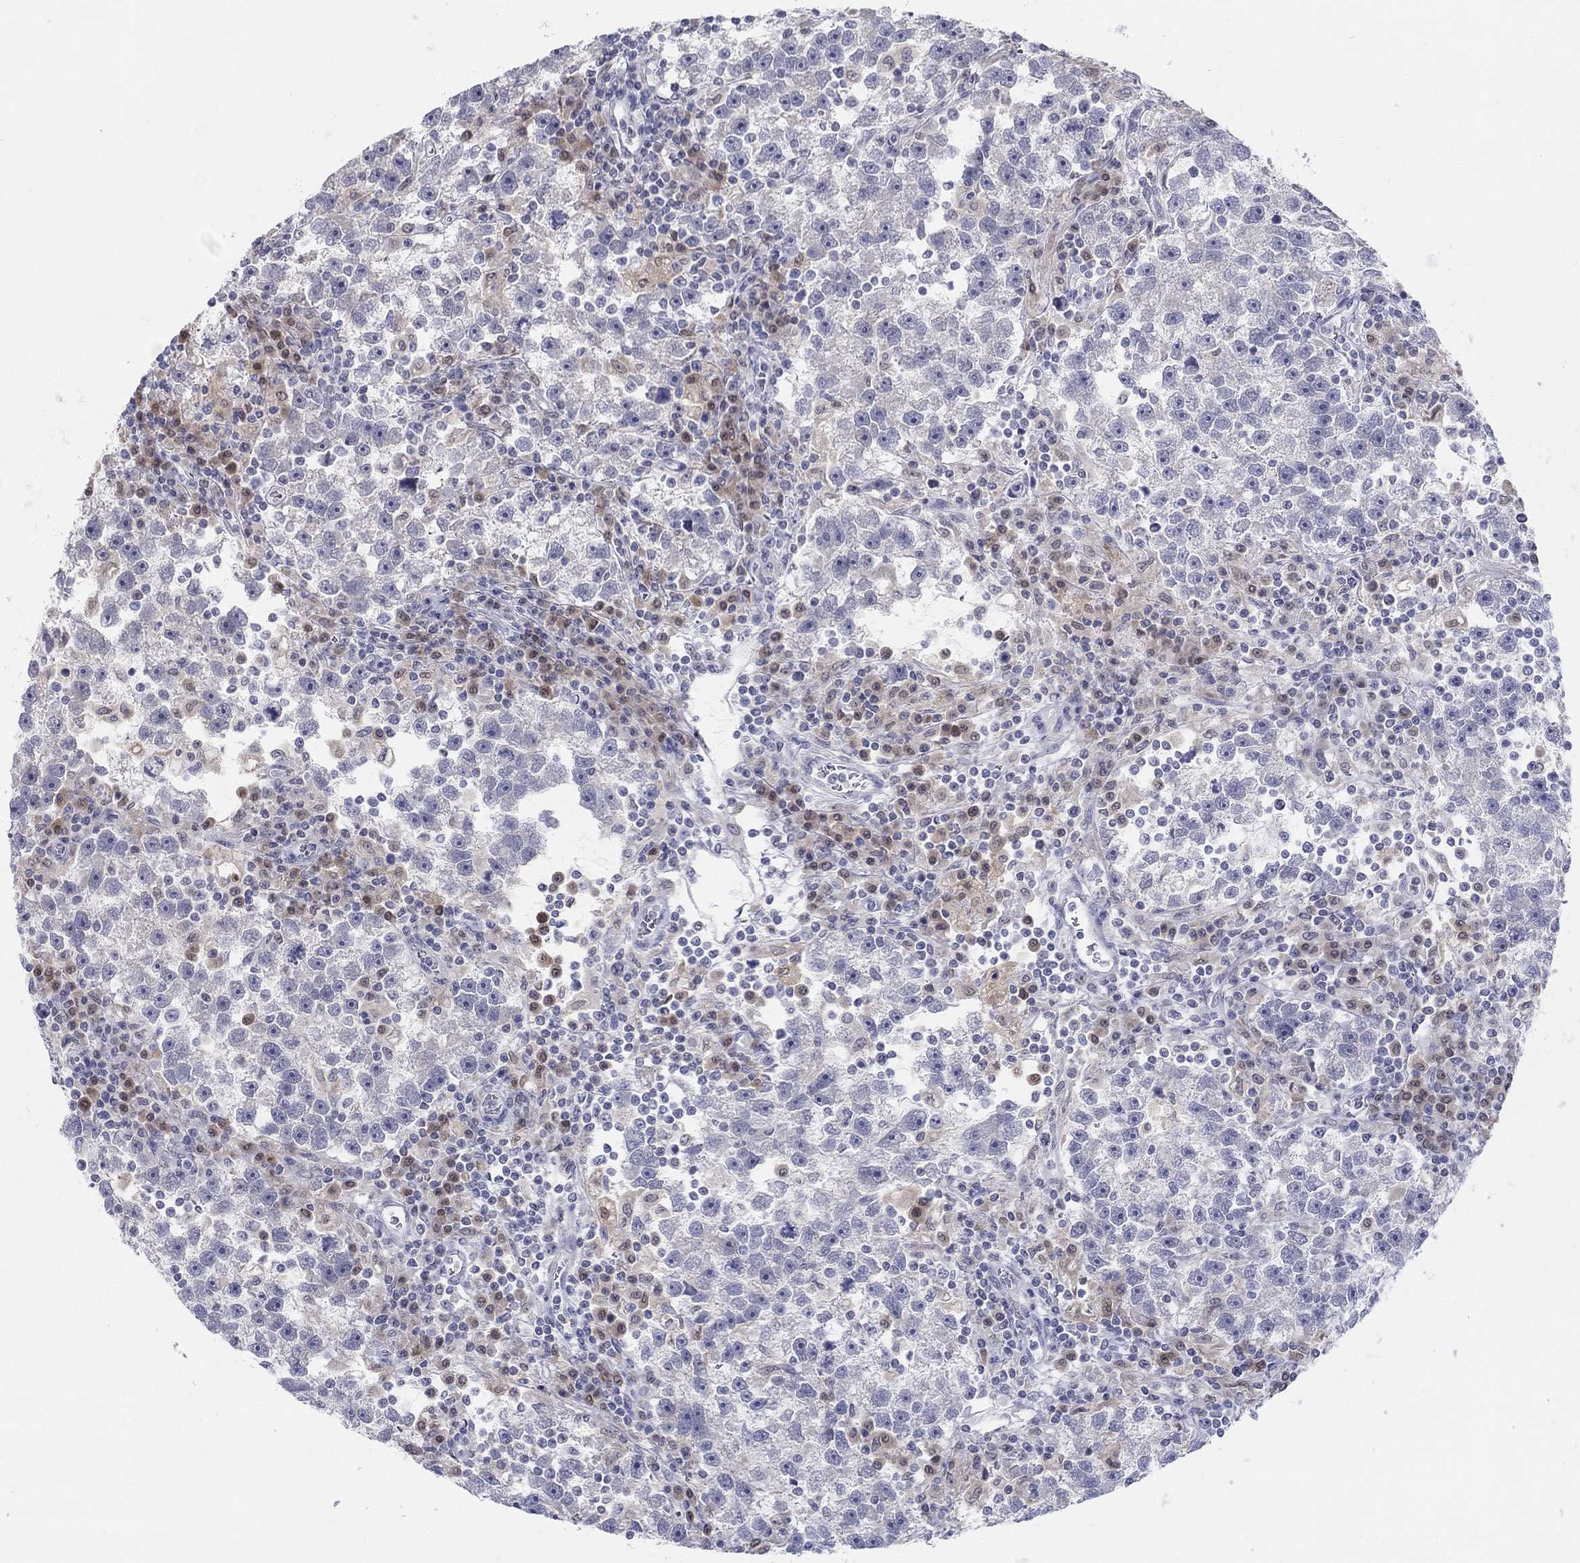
{"staining": {"intensity": "weak", "quantity": "<25%", "location": "cytoplasmic/membranous"}, "tissue": "testis cancer", "cell_type": "Tumor cells", "image_type": "cancer", "snomed": [{"axis": "morphology", "description": "Seminoma, NOS"}, {"axis": "topography", "description": "Testis"}], "caption": "This image is of testis seminoma stained with IHC to label a protein in brown with the nuclei are counter-stained blue. There is no expression in tumor cells.", "gene": "PDXK", "patient": {"sex": "male", "age": 47}}